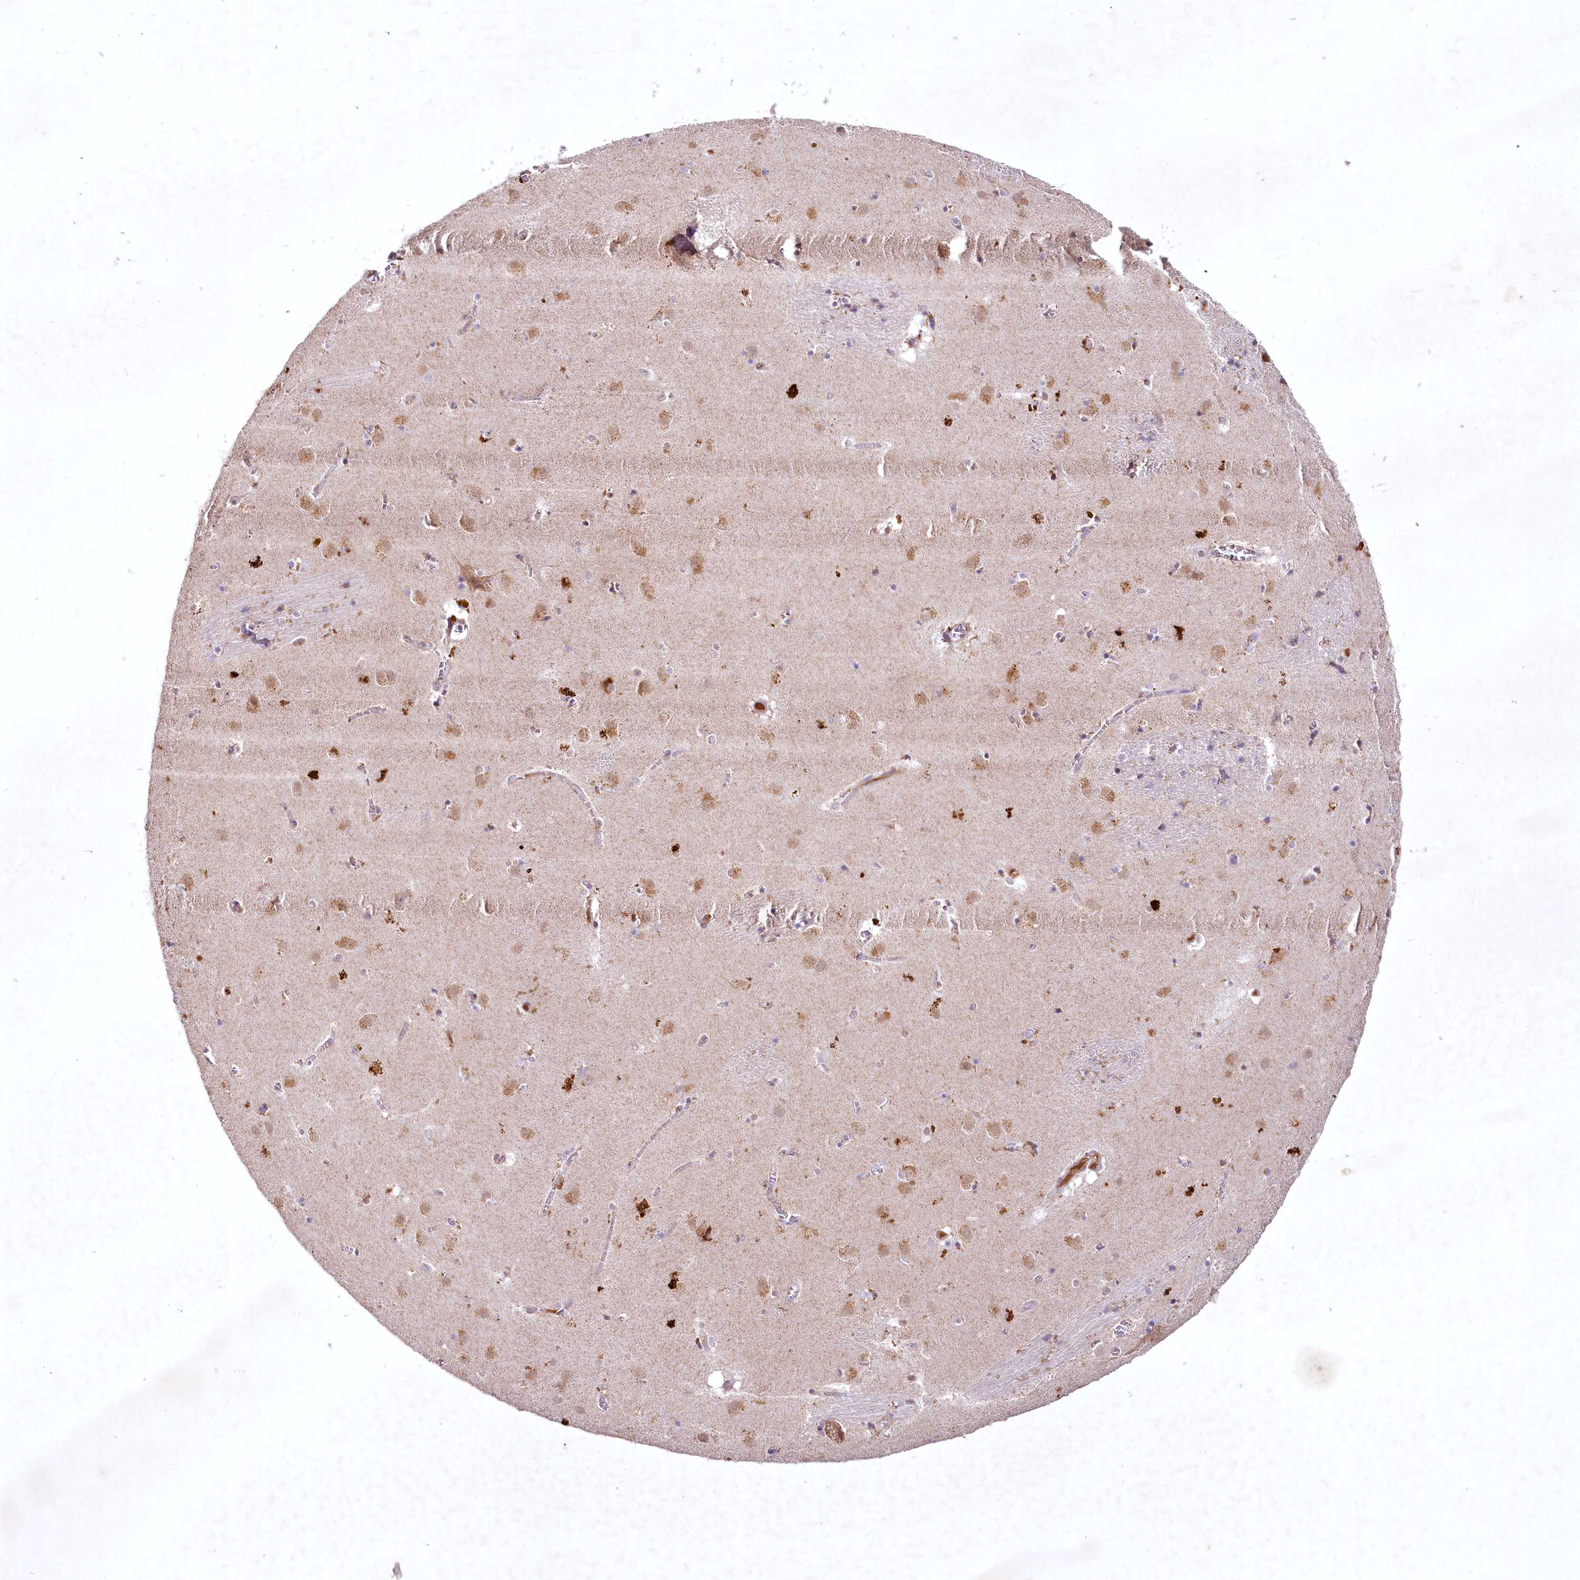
{"staining": {"intensity": "weak", "quantity": "<25%", "location": "cytoplasmic/membranous"}, "tissue": "caudate", "cell_type": "Glial cells", "image_type": "normal", "snomed": [{"axis": "morphology", "description": "Normal tissue, NOS"}, {"axis": "topography", "description": "Lateral ventricle wall"}], "caption": "Glial cells are negative for brown protein staining in unremarkable caudate. (Brightfield microscopy of DAB (3,3'-diaminobenzidine) immunohistochemistry (IHC) at high magnification).", "gene": "MRPL44", "patient": {"sex": "male", "age": 70}}